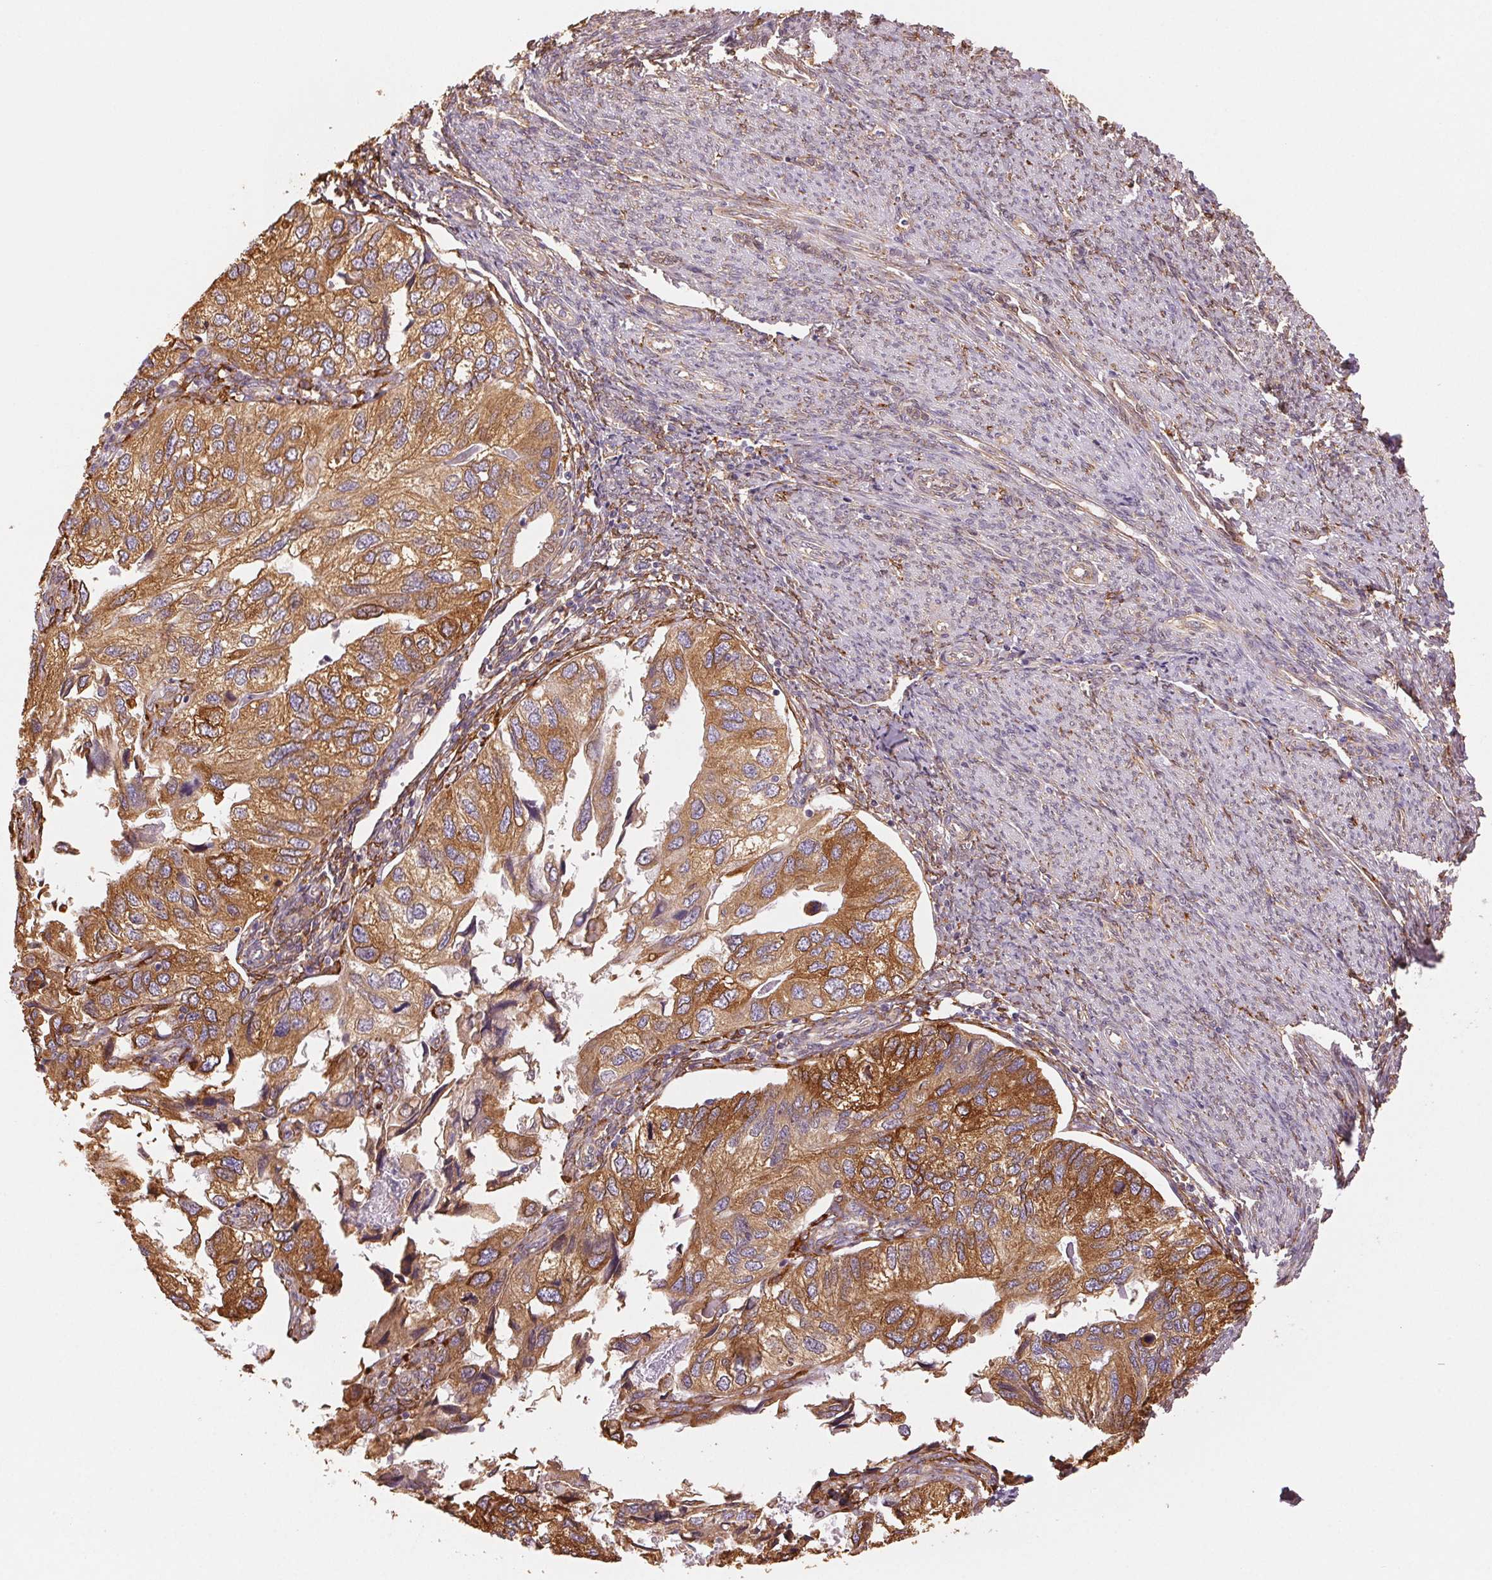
{"staining": {"intensity": "moderate", "quantity": ">75%", "location": "cytoplasmic/membranous"}, "tissue": "endometrial cancer", "cell_type": "Tumor cells", "image_type": "cancer", "snomed": [{"axis": "morphology", "description": "Carcinoma, NOS"}, {"axis": "topography", "description": "Uterus"}], "caption": "About >75% of tumor cells in human endometrial carcinoma show moderate cytoplasmic/membranous protein expression as visualized by brown immunohistochemical staining.", "gene": "RCN3", "patient": {"sex": "female", "age": 76}}